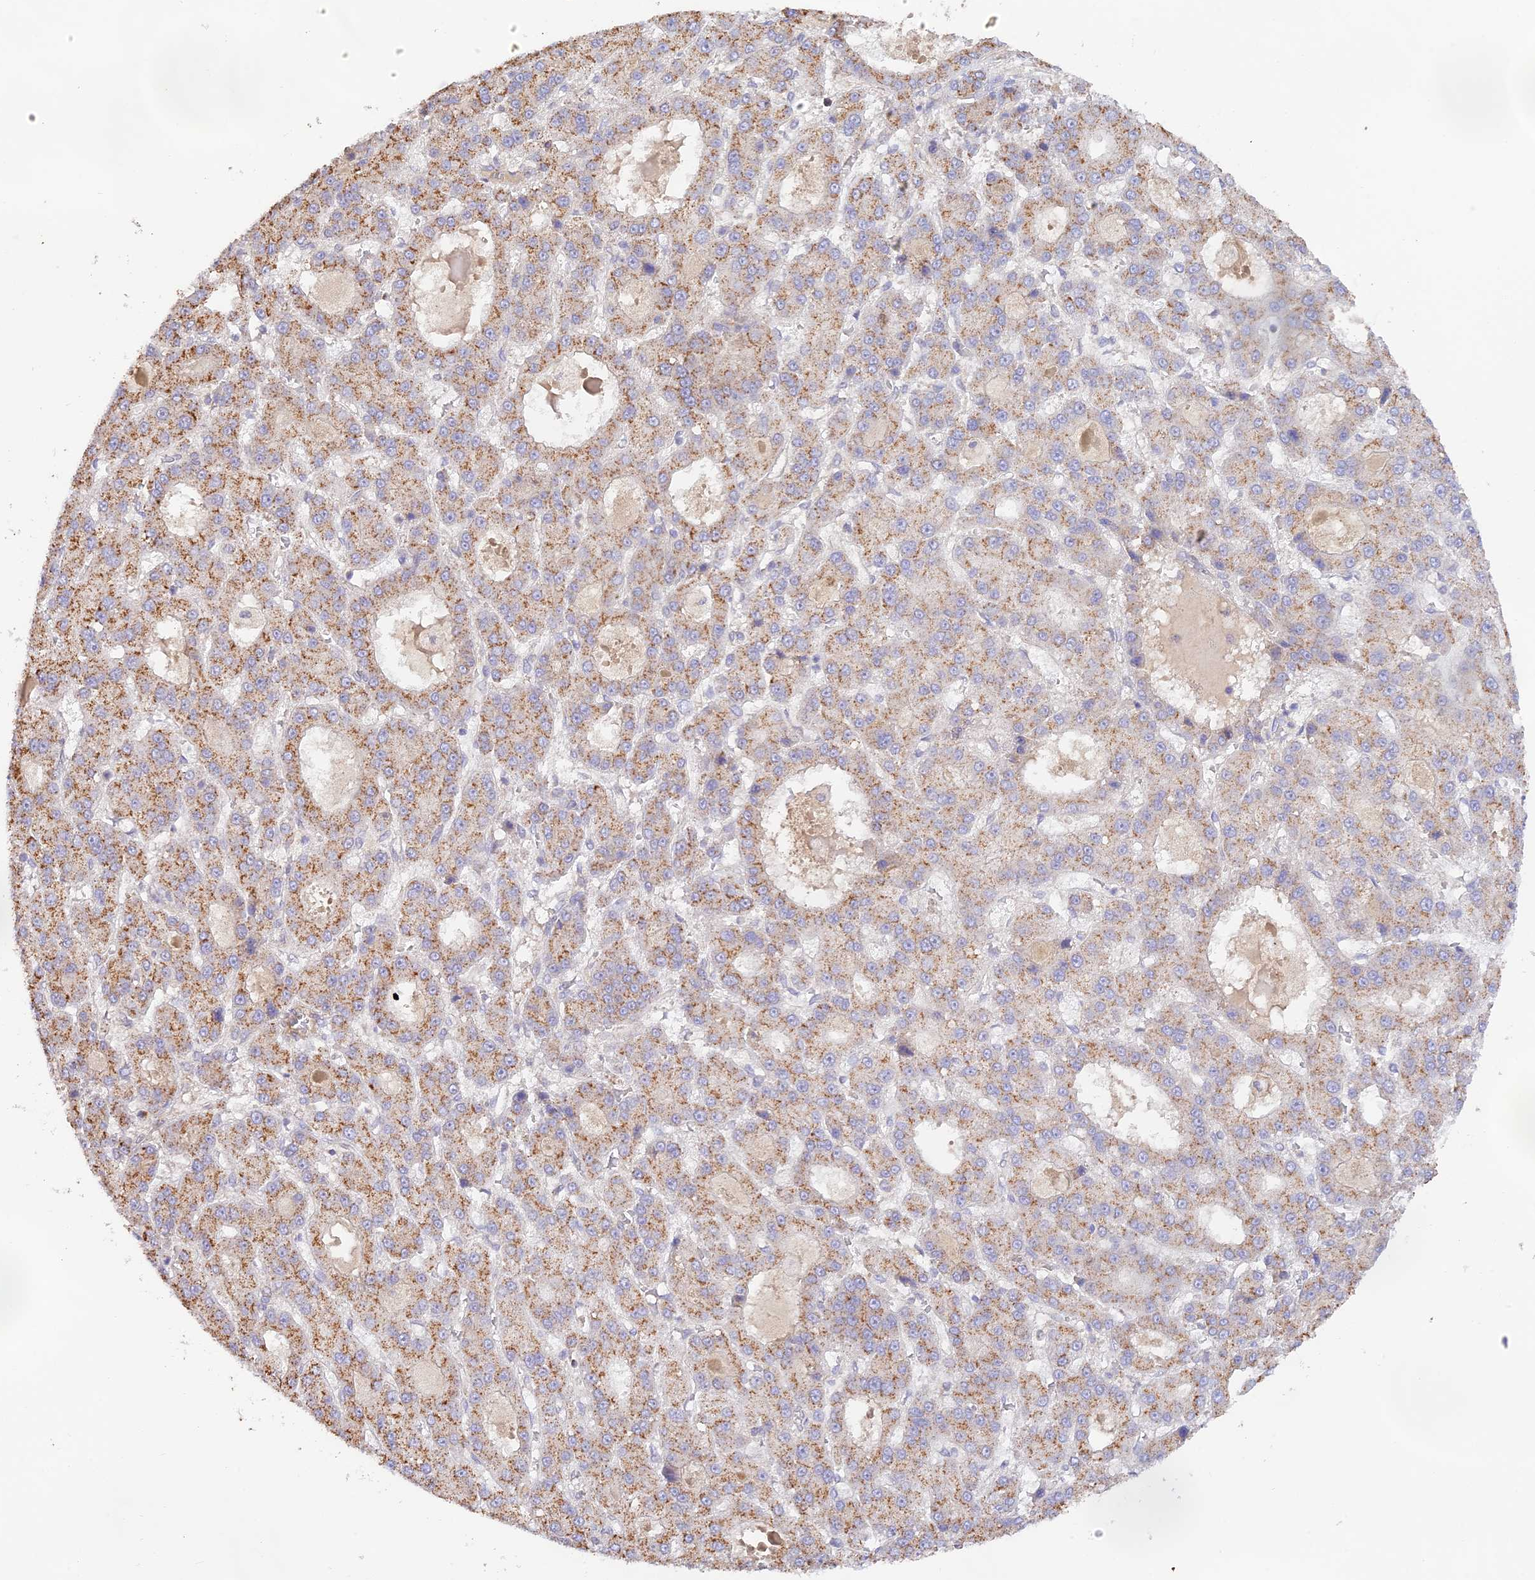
{"staining": {"intensity": "moderate", "quantity": ">75%", "location": "cytoplasmic/membranous"}, "tissue": "liver cancer", "cell_type": "Tumor cells", "image_type": "cancer", "snomed": [{"axis": "morphology", "description": "Carcinoma, Hepatocellular, NOS"}, {"axis": "topography", "description": "Liver"}], "caption": "High-magnification brightfield microscopy of liver cancer (hepatocellular carcinoma) stained with DAB (3,3'-diaminobenzidine) (brown) and counterstained with hematoxylin (blue). tumor cells exhibit moderate cytoplasmic/membranous expression is identified in approximately>75% of cells.", "gene": "CAMSAP3", "patient": {"sex": "male", "age": 70}}